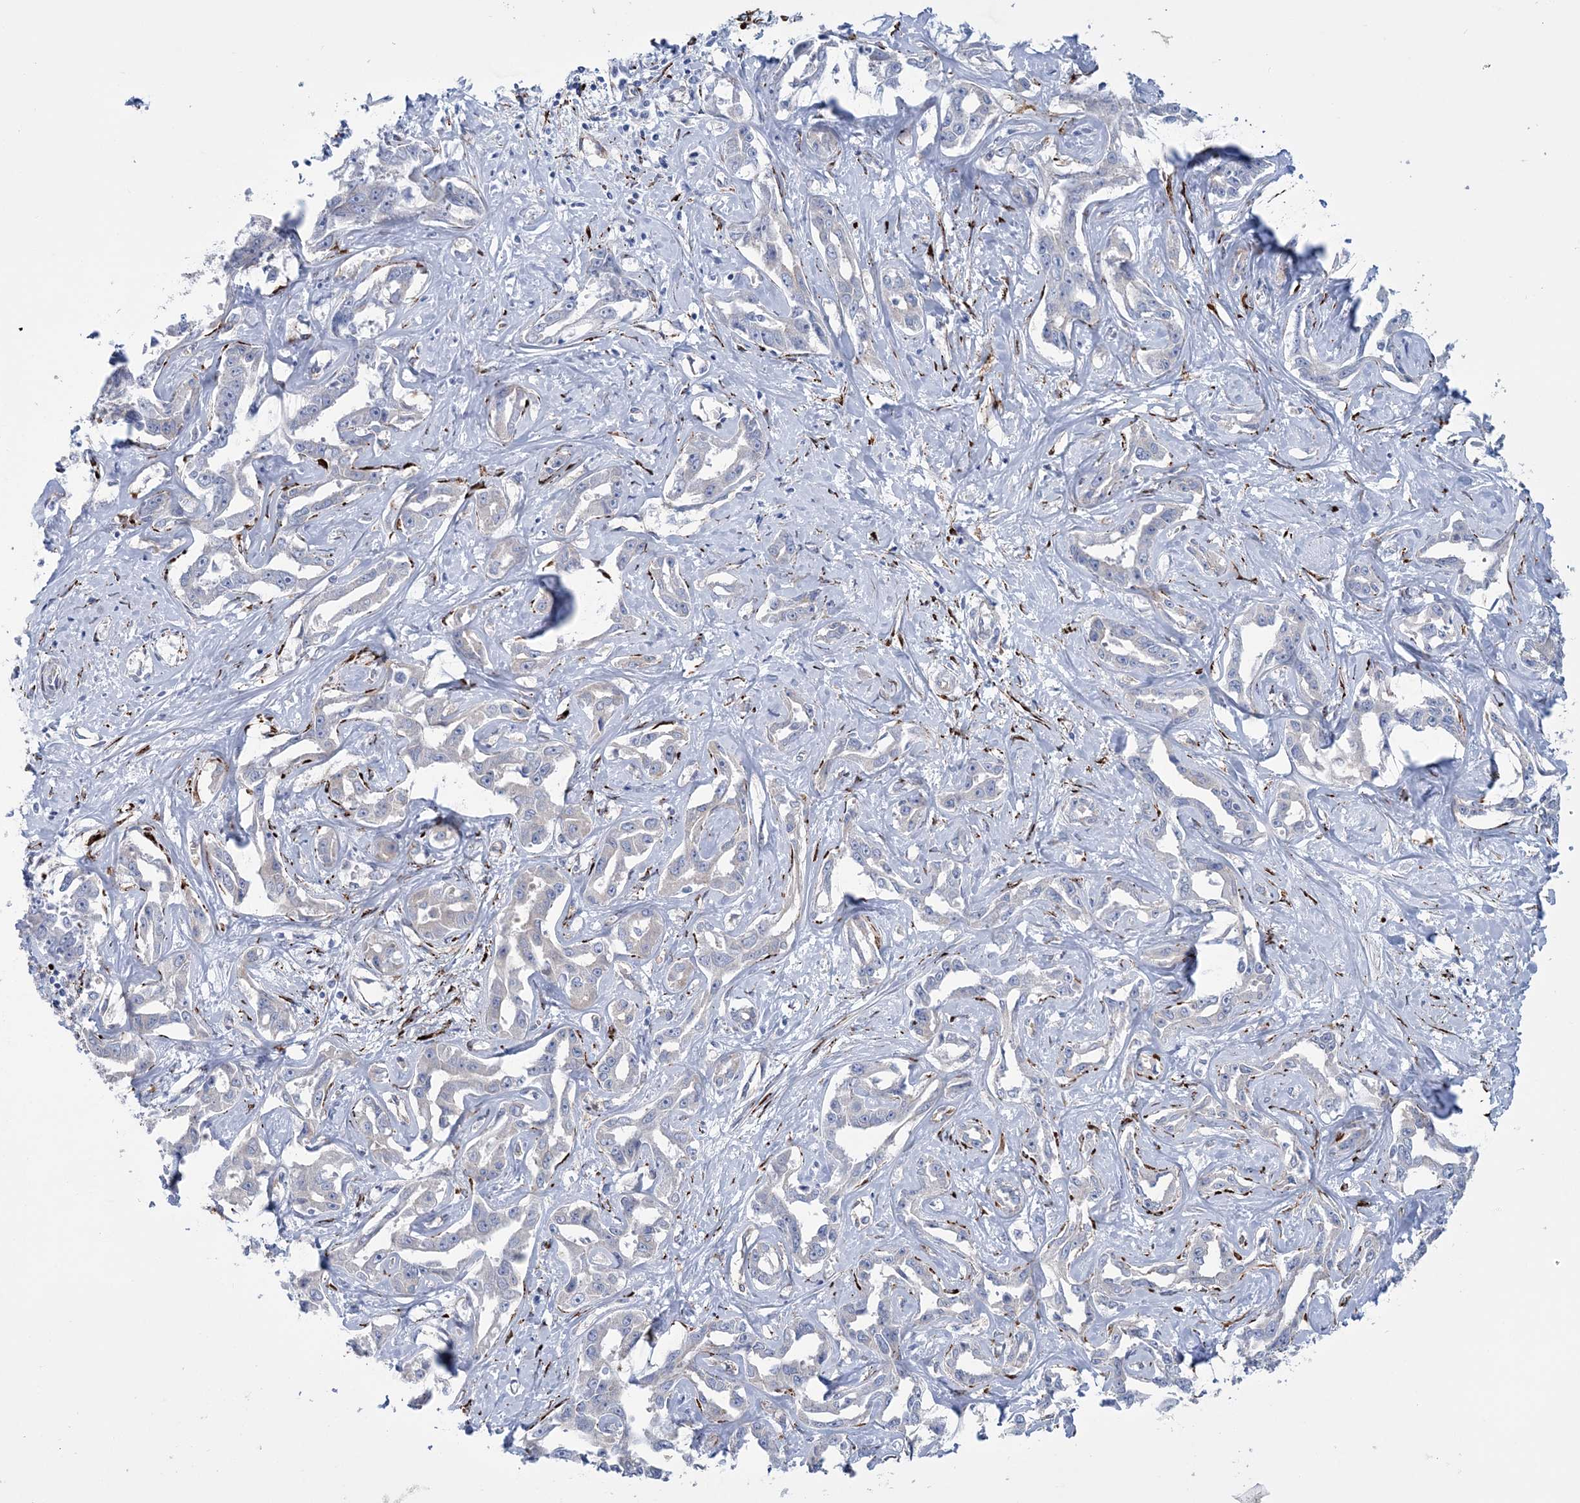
{"staining": {"intensity": "negative", "quantity": "none", "location": "none"}, "tissue": "liver cancer", "cell_type": "Tumor cells", "image_type": "cancer", "snomed": [{"axis": "morphology", "description": "Cholangiocarcinoma"}, {"axis": "topography", "description": "Liver"}], "caption": "IHC image of neoplastic tissue: liver cholangiocarcinoma stained with DAB demonstrates no significant protein expression in tumor cells.", "gene": "RAB11FIP5", "patient": {"sex": "male", "age": 59}}